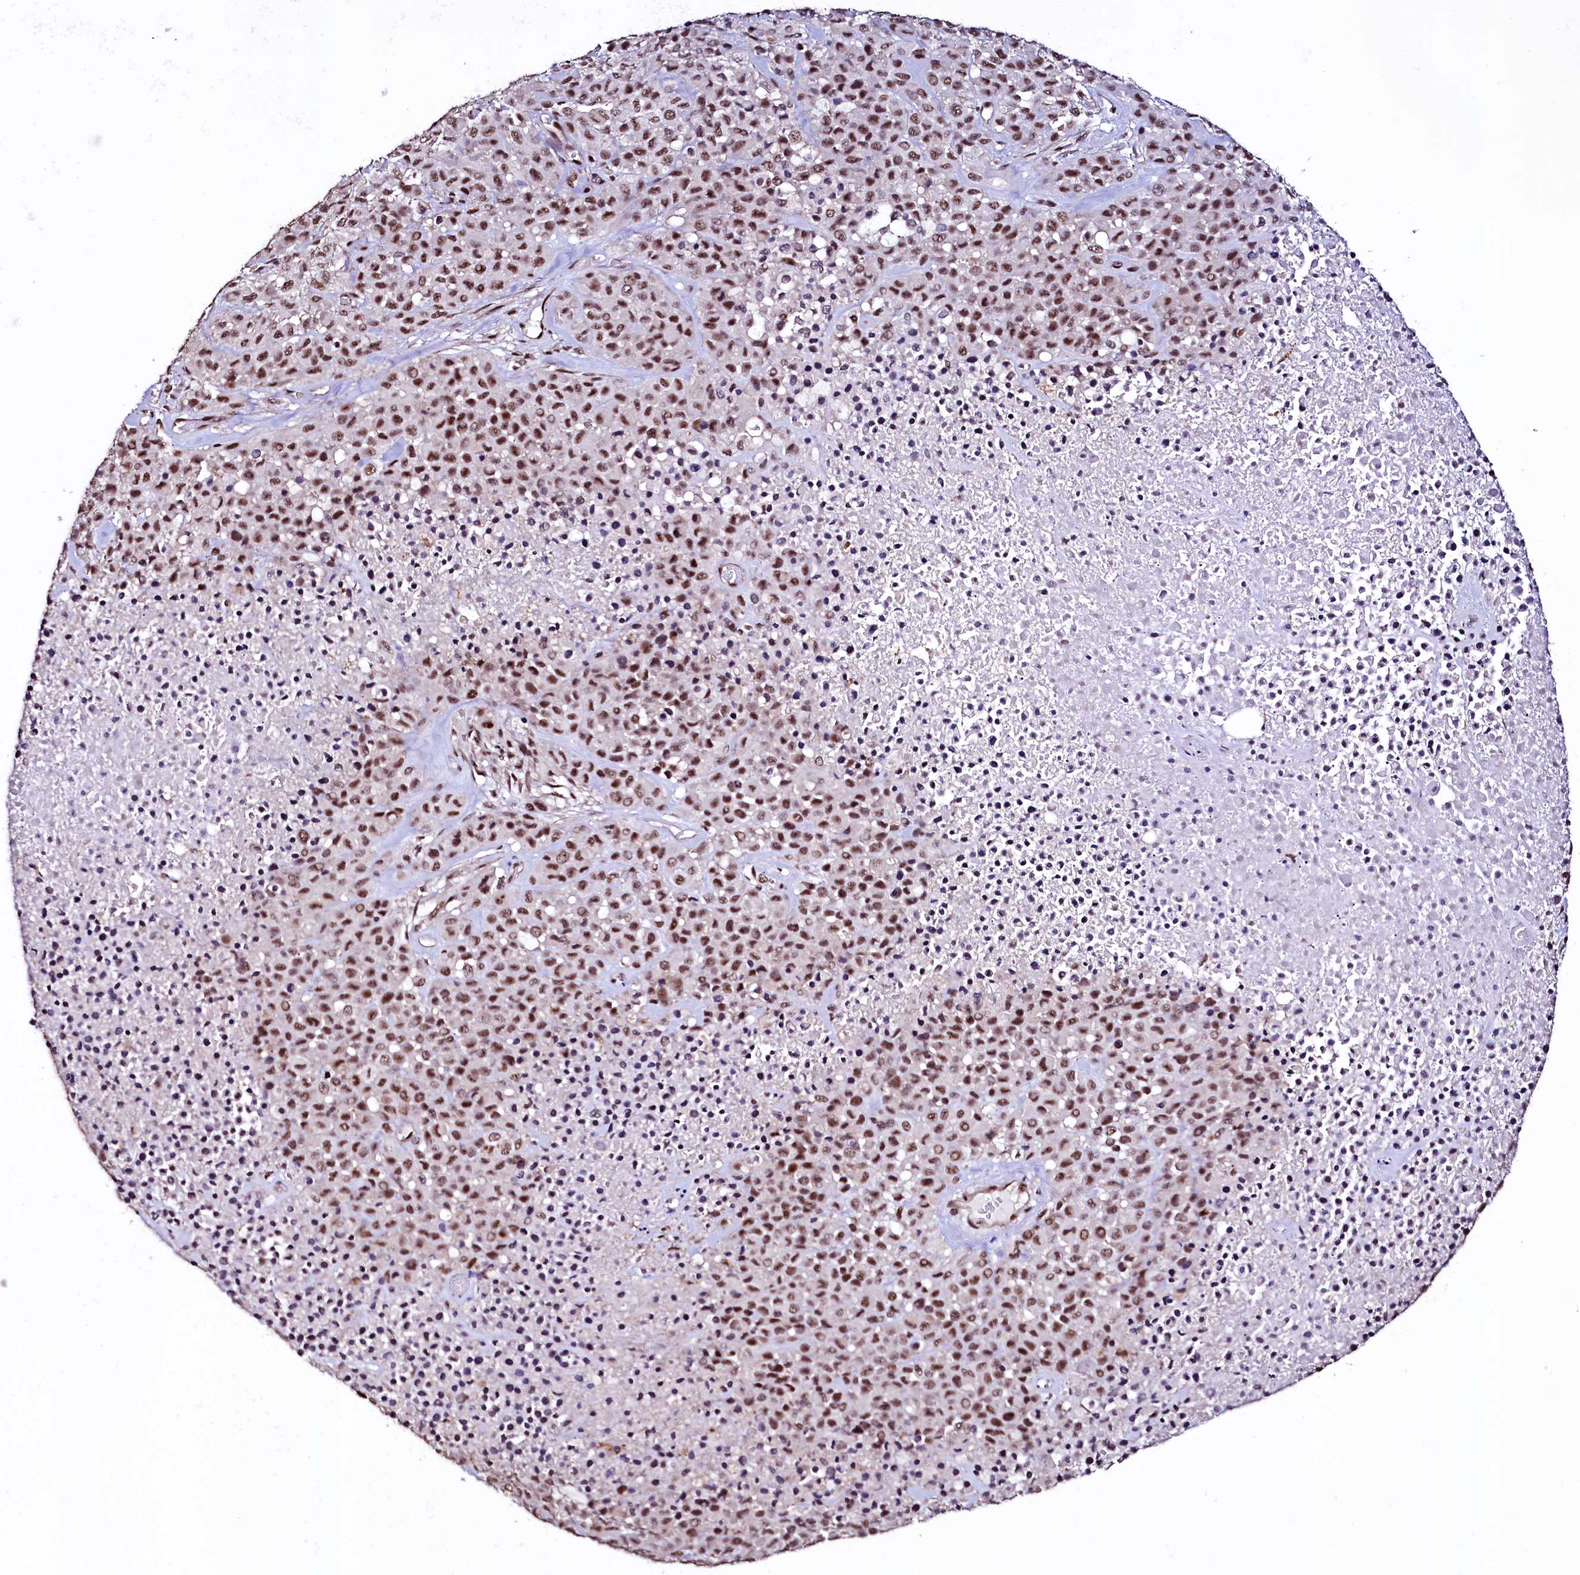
{"staining": {"intensity": "strong", "quantity": ">75%", "location": "nuclear"}, "tissue": "melanoma", "cell_type": "Tumor cells", "image_type": "cancer", "snomed": [{"axis": "morphology", "description": "Malignant melanoma, Metastatic site"}, {"axis": "topography", "description": "Skin"}], "caption": "Malignant melanoma (metastatic site) was stained to show a protein in brown. There is high levels of strong nuclear positivity in approximately >75% of tumor cells. (DAB (3,3'-diaminobenzidine) IHC, brown staining for protein, blue staining for nuclei).", "gene": "SFSWAP", "patient": {"sex": "female", "age": 81}}